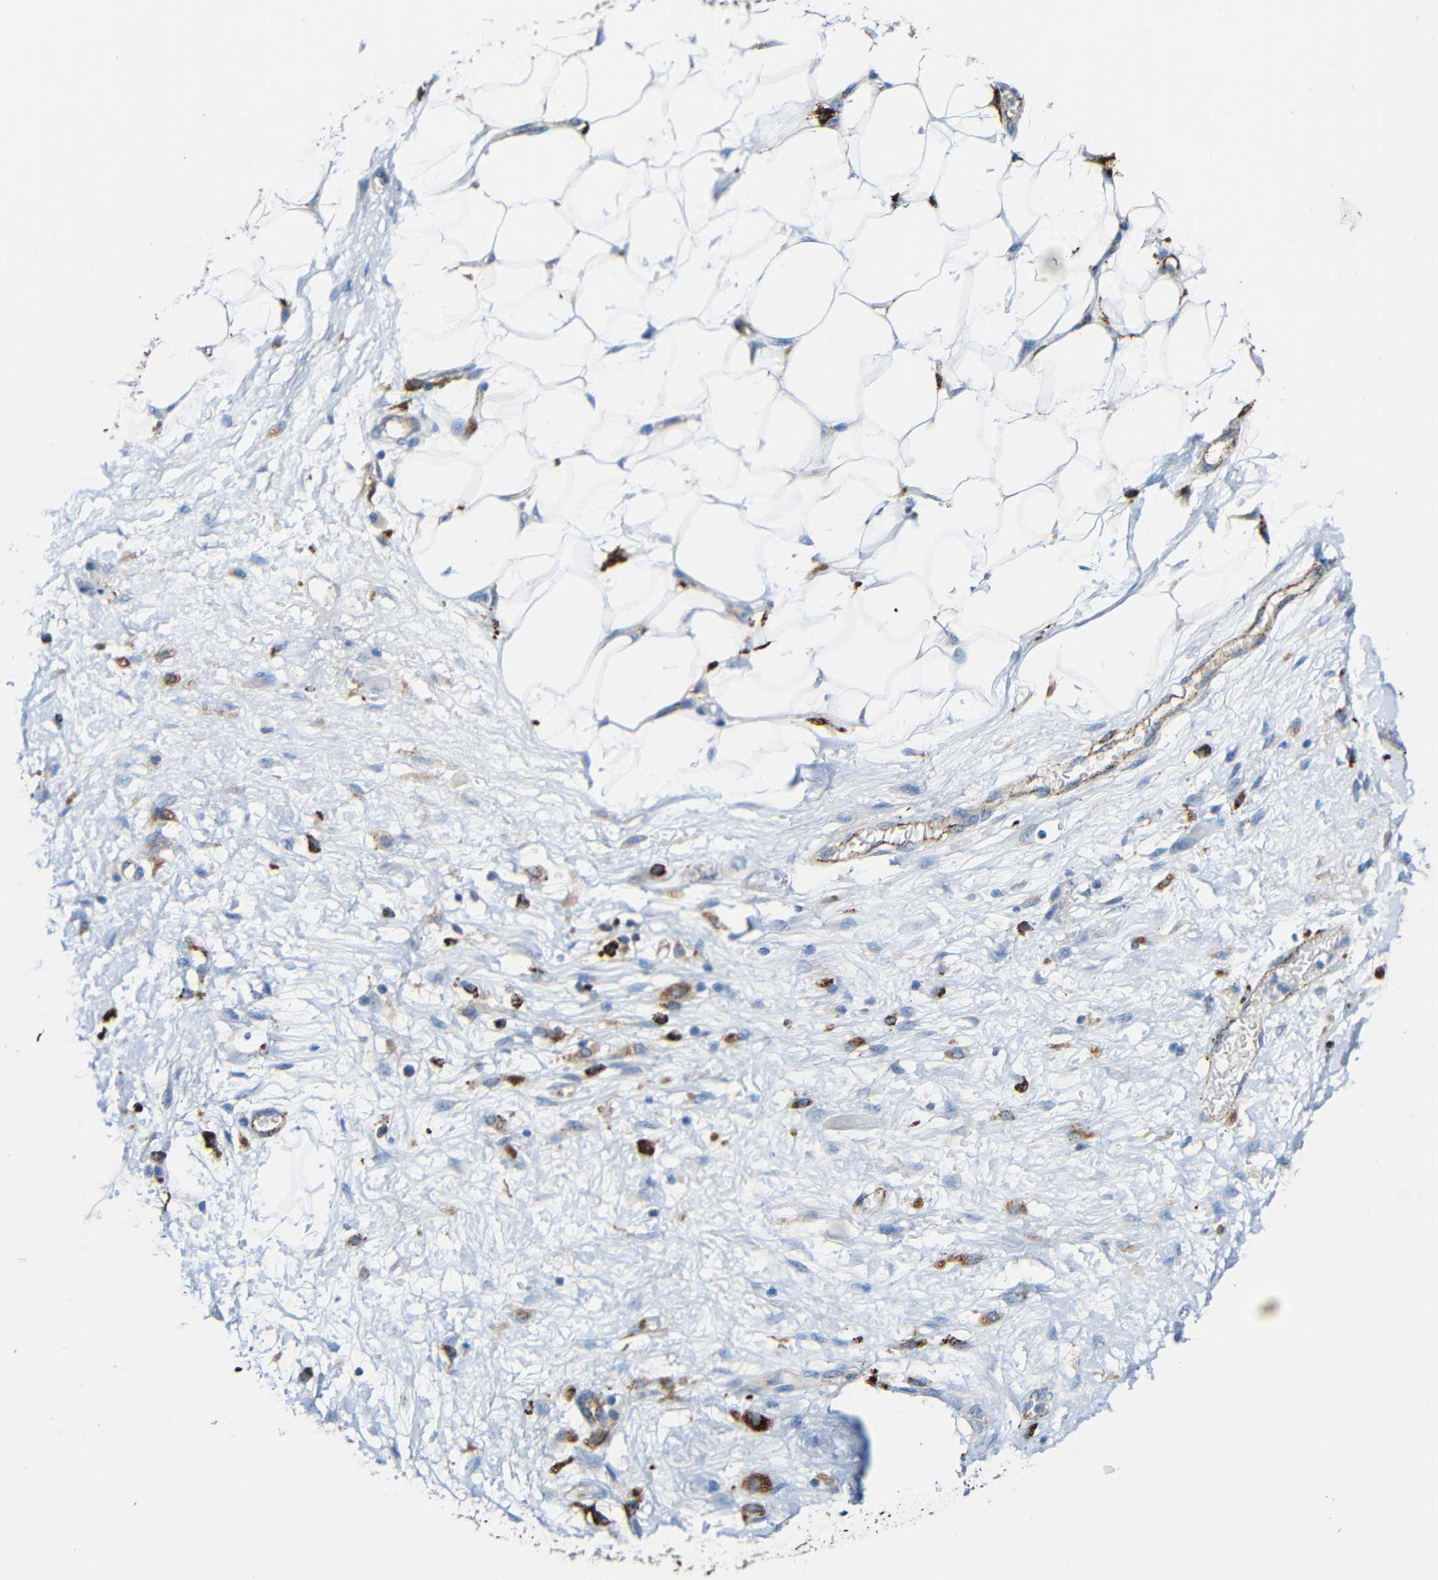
{"staining": {"intensity": "negative", "quantity": "none", "location": "none"}, "tissue": "adipose tissue", "cell_type": "Adipocytes", "image_type": "normal", "snomed": [{"axis": "morphology", "description": "Normal tissue, NOS"}, {"axis": "morphology", "description": "Urothelial carcinoma, High grade"}, {"axis": "topography", "description": "Vascular tissue"}, {"axis": "topography", "description": "Urinary bladder"}], "caption": "Protein analysis of normal adipose tissue shows no significant positivity in adipocytes. (DAB IHC, high magnification).", "gene": "HLA", "patient": {"sex": "female", "age": 56}}